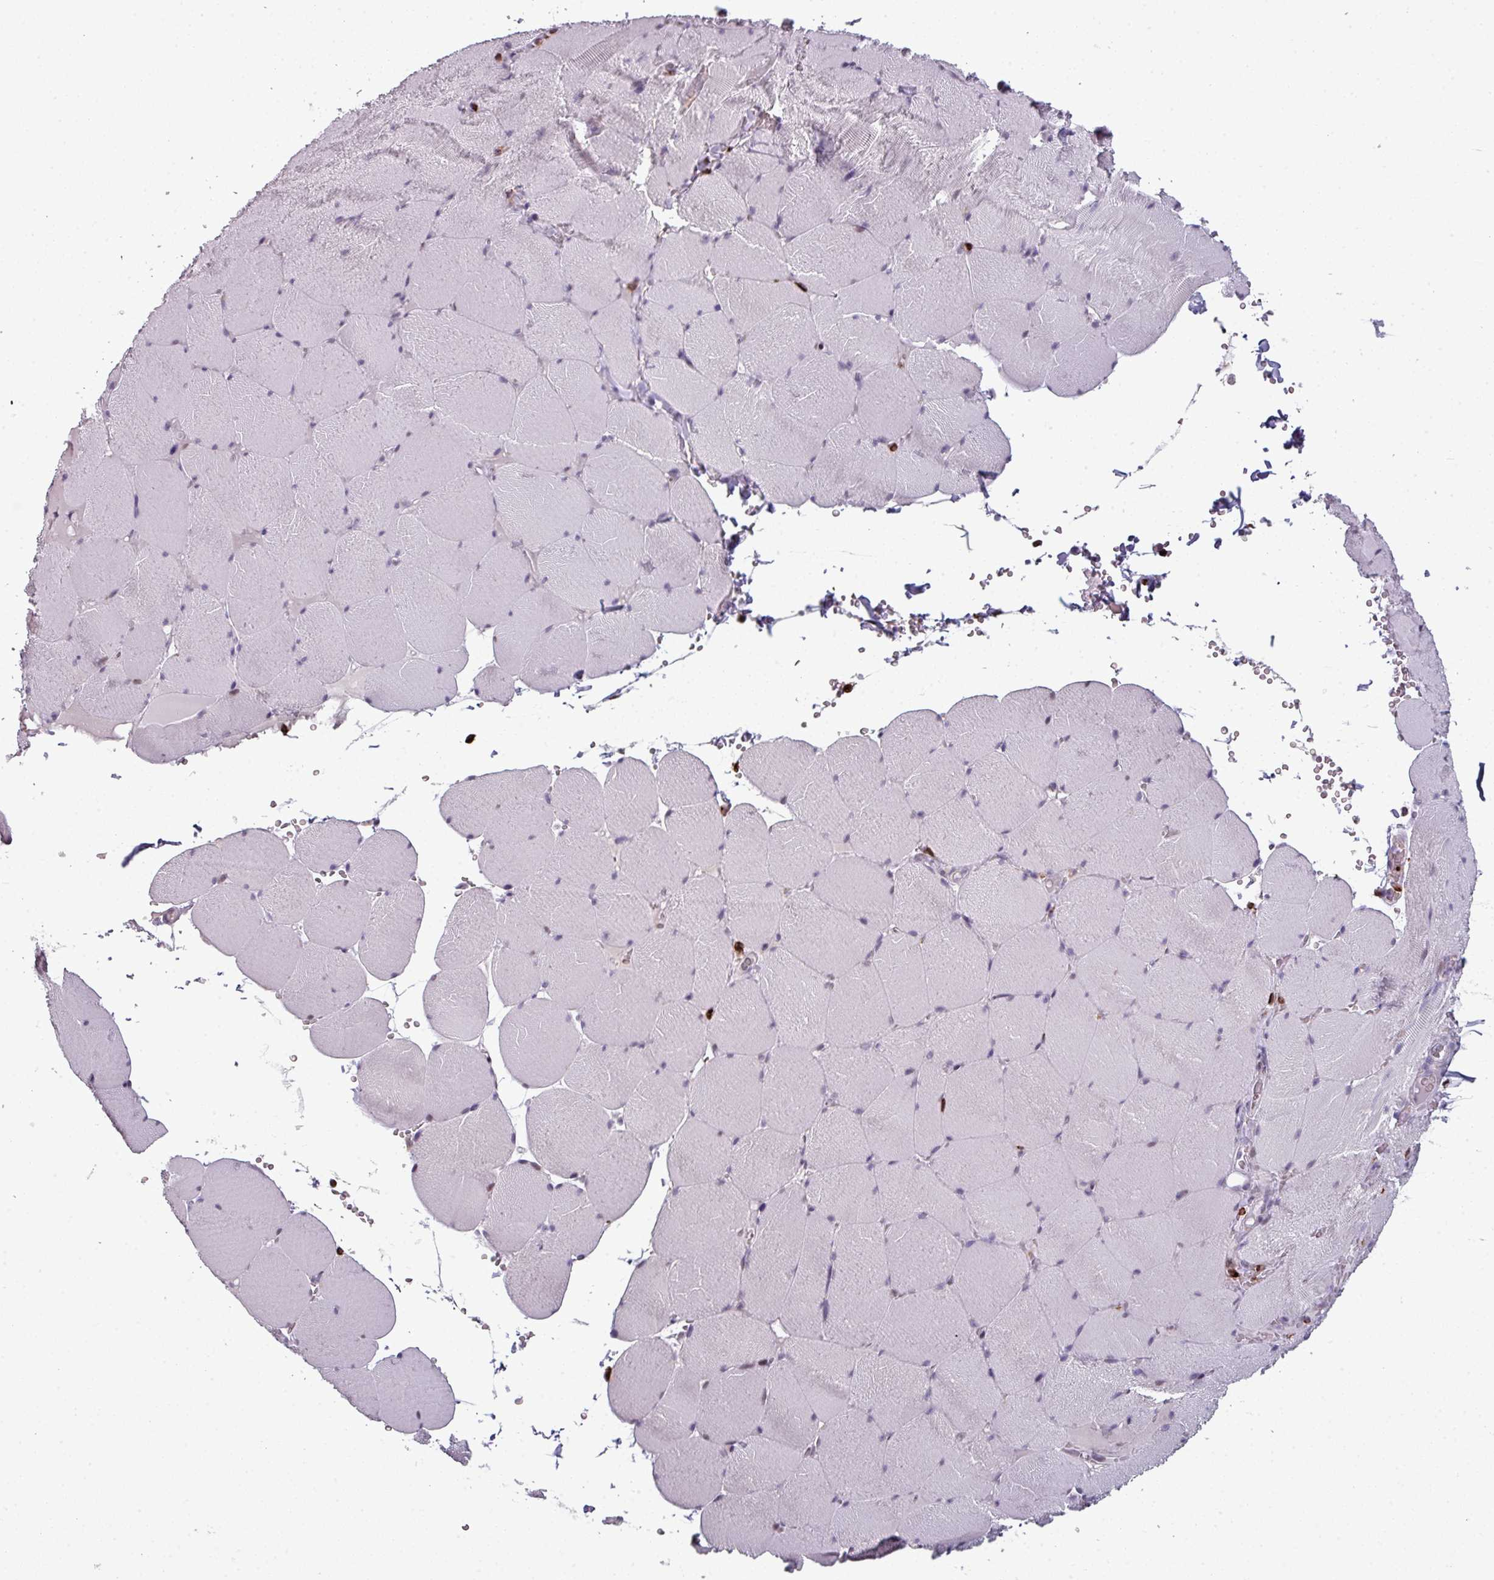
{"staining": {"intensity": "negative", "quantity": "none", "location": "none"}, "tissue": "skeletal muscle", "cell_type": "Myocytes", "image_type": "normal", "snomed": [{"axis": "morphology", "description": "Normal tissue, NOS"}, {"axis": "topography", "description": "Skeletal muscle"}, {"axis": "topography", "description": "Head-Neck"}], "caption": "An immunohistochemistry micrograph of normal skeletal muscle is shown. There is no staining in myocytes of skeletal muscle. (IHC, brightfield microscopy, high magnification).", "gene": "TMEFF1", "patient": {"sex": "male", "age": 66}}